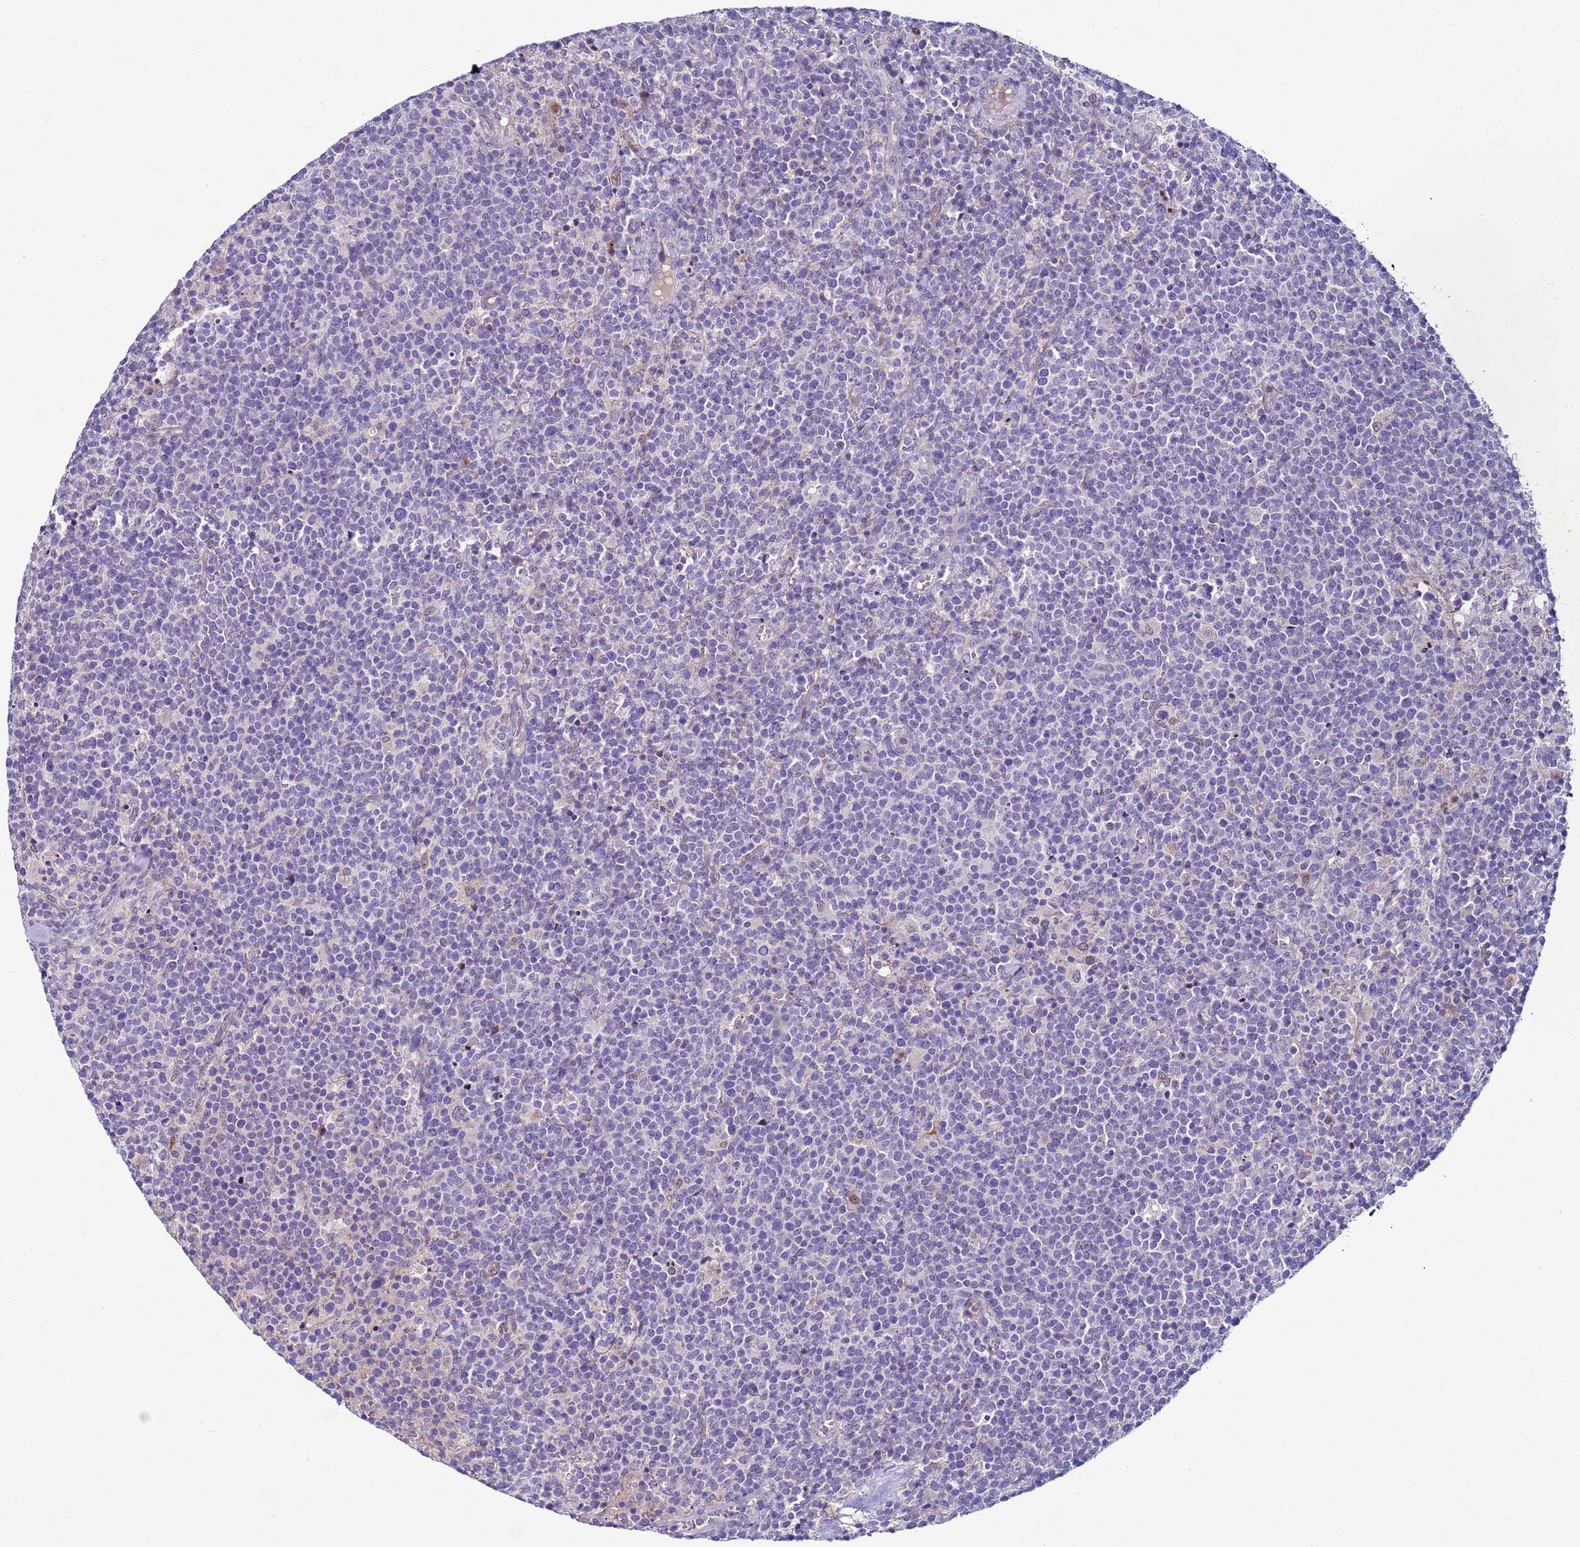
{"staining": {"intensity": "negative", "quantity": "none", "location": "none"}, "tissue": "lymphoma", "cell_type": "Tumor cells", "image_type": "cancer", "snomed": [{"axis": "morphology", "description": "Malignant lymphoma, non-Hodgkin's type, High grade"}, {"axis": "topography", "description": "Lymph node"}], "caption": "Immunohistochemical staining of lymphoma shows no significant staining in tumor cells.", "gene": "NAT2", "patient": {"sex": "male", "age": 61}}